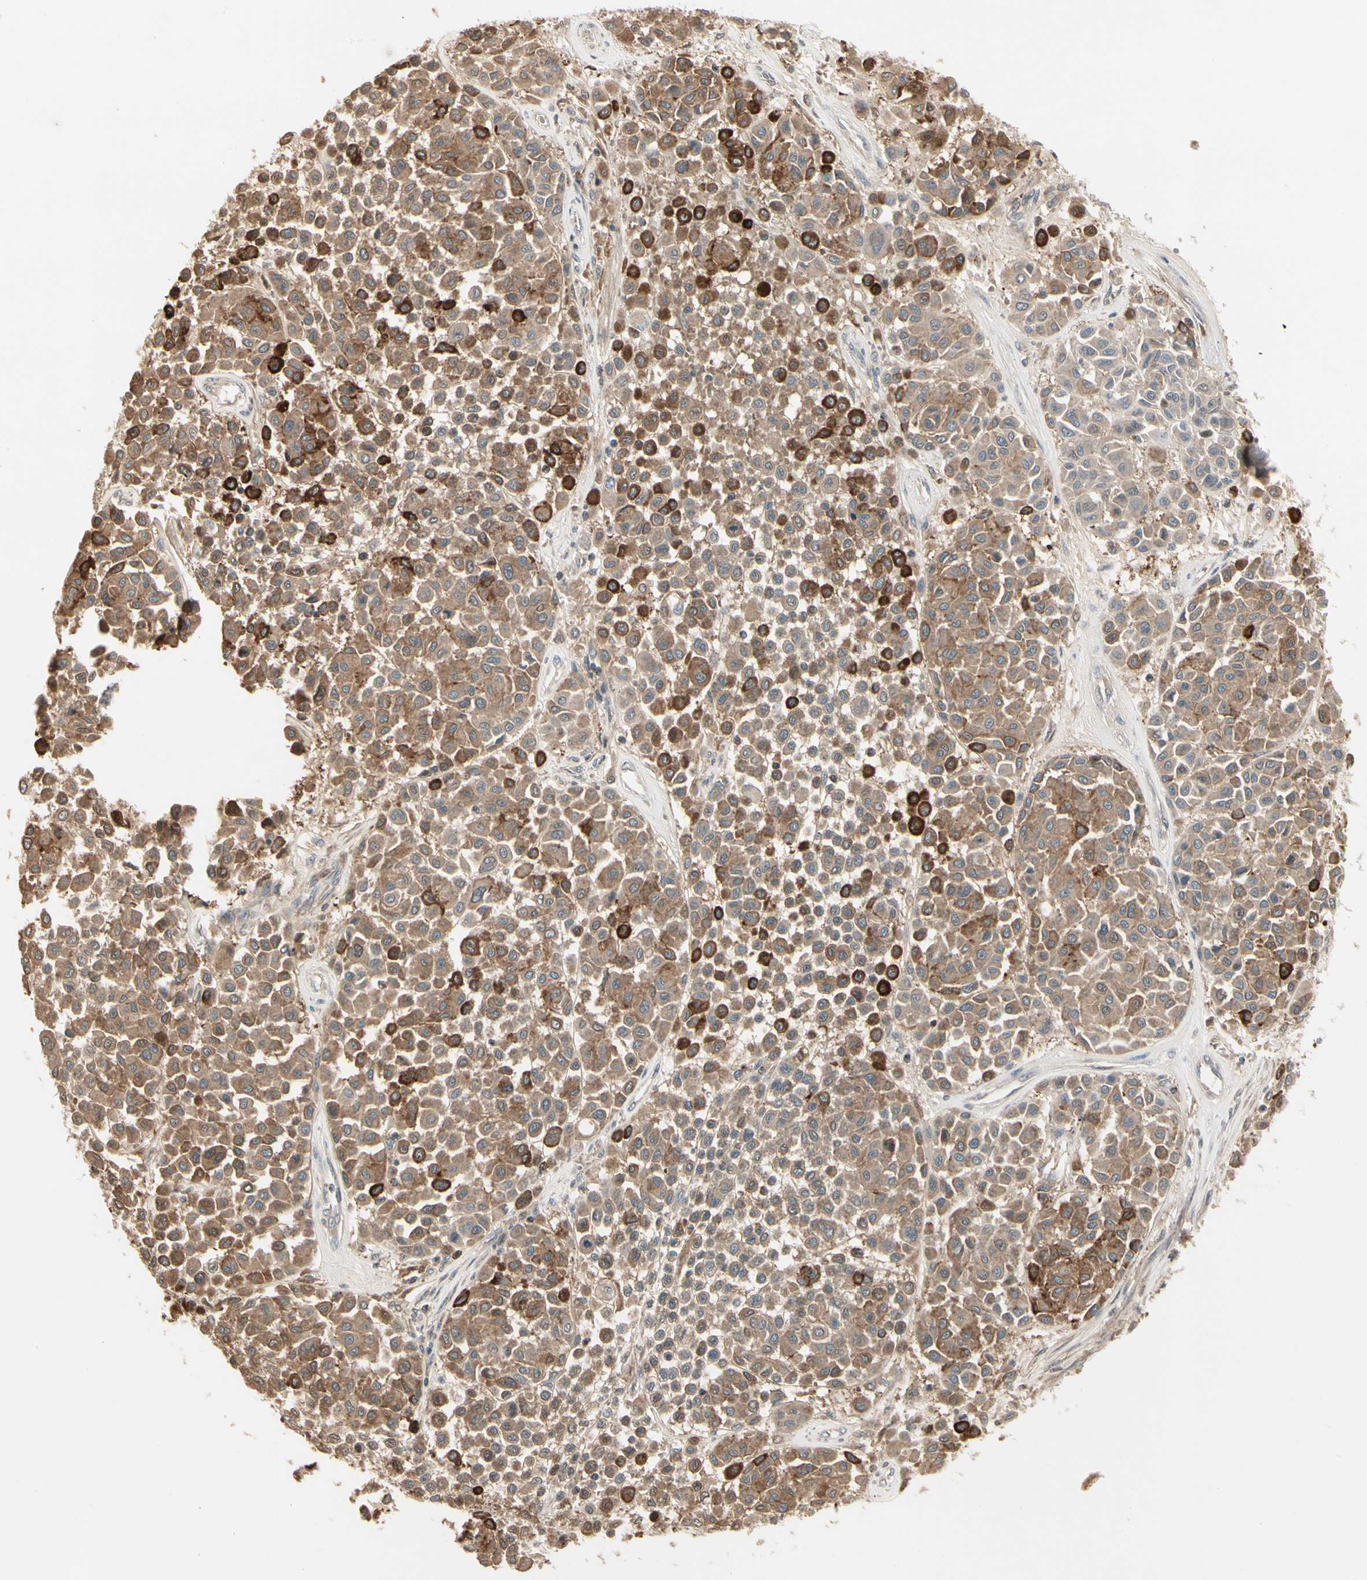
{"staining": {"intensity": "moderate", "quantity": ">75%", "location": "cytoplasmic/membranous"}, "tissue": "melanoma", "cell_type": "Tumor cells", "image_type": "cancer", "snomed": [{"axis": "morphology", "description": "Malignant melanoma, Metastatic site"}, {"axis": "topography", "description": "Soft tissue"}], "caption": "Immunohistochemical staining of human melanoma reveals medium levels of moderate cytoplasmic/membranous protein staining in about >75% of tumor cells.", "gene": "EVC", "patient": {"sex": "male", "age": 41}}